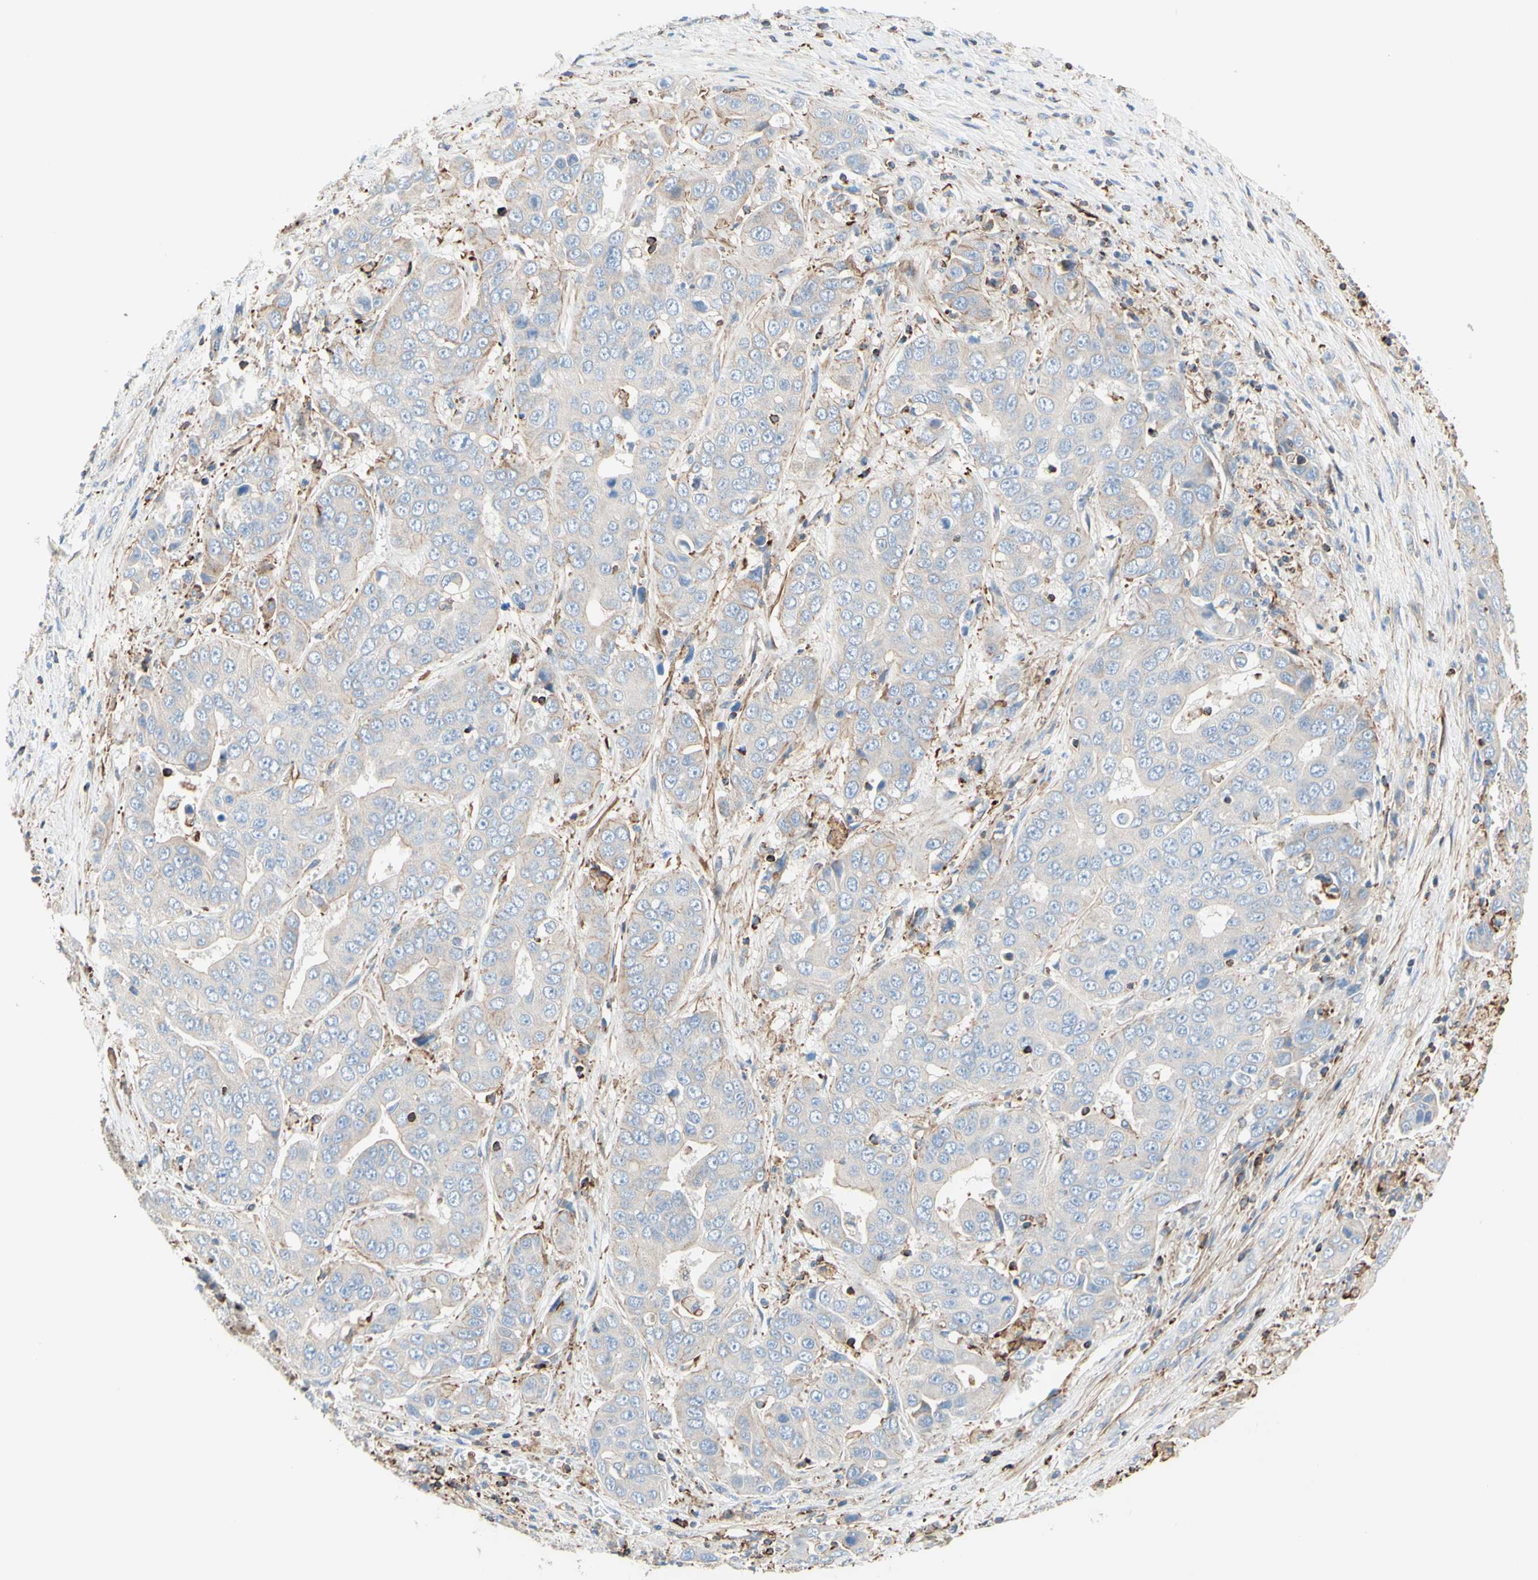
{"staining": {"intensity": "negative", "quantity": "none", "location": "none"}, "tissue": "liver cancer", "cell_type": "Tumor cells", "image_type": "cancer", "snomed": [{"axis": "morphology", "description": "Cholangiocarcinoma"}, {"axis": "topography", "description": "Liver"}], "caption": "Photomicrograph shows no protein positivity in tumor cells of liver cancer tissue. (Brightfield microscopy of DAB immunohistochemistry (IHC) at high magnification).", "gene": "SEMA4C", "patient": {"sex": "female", "age": 52}}